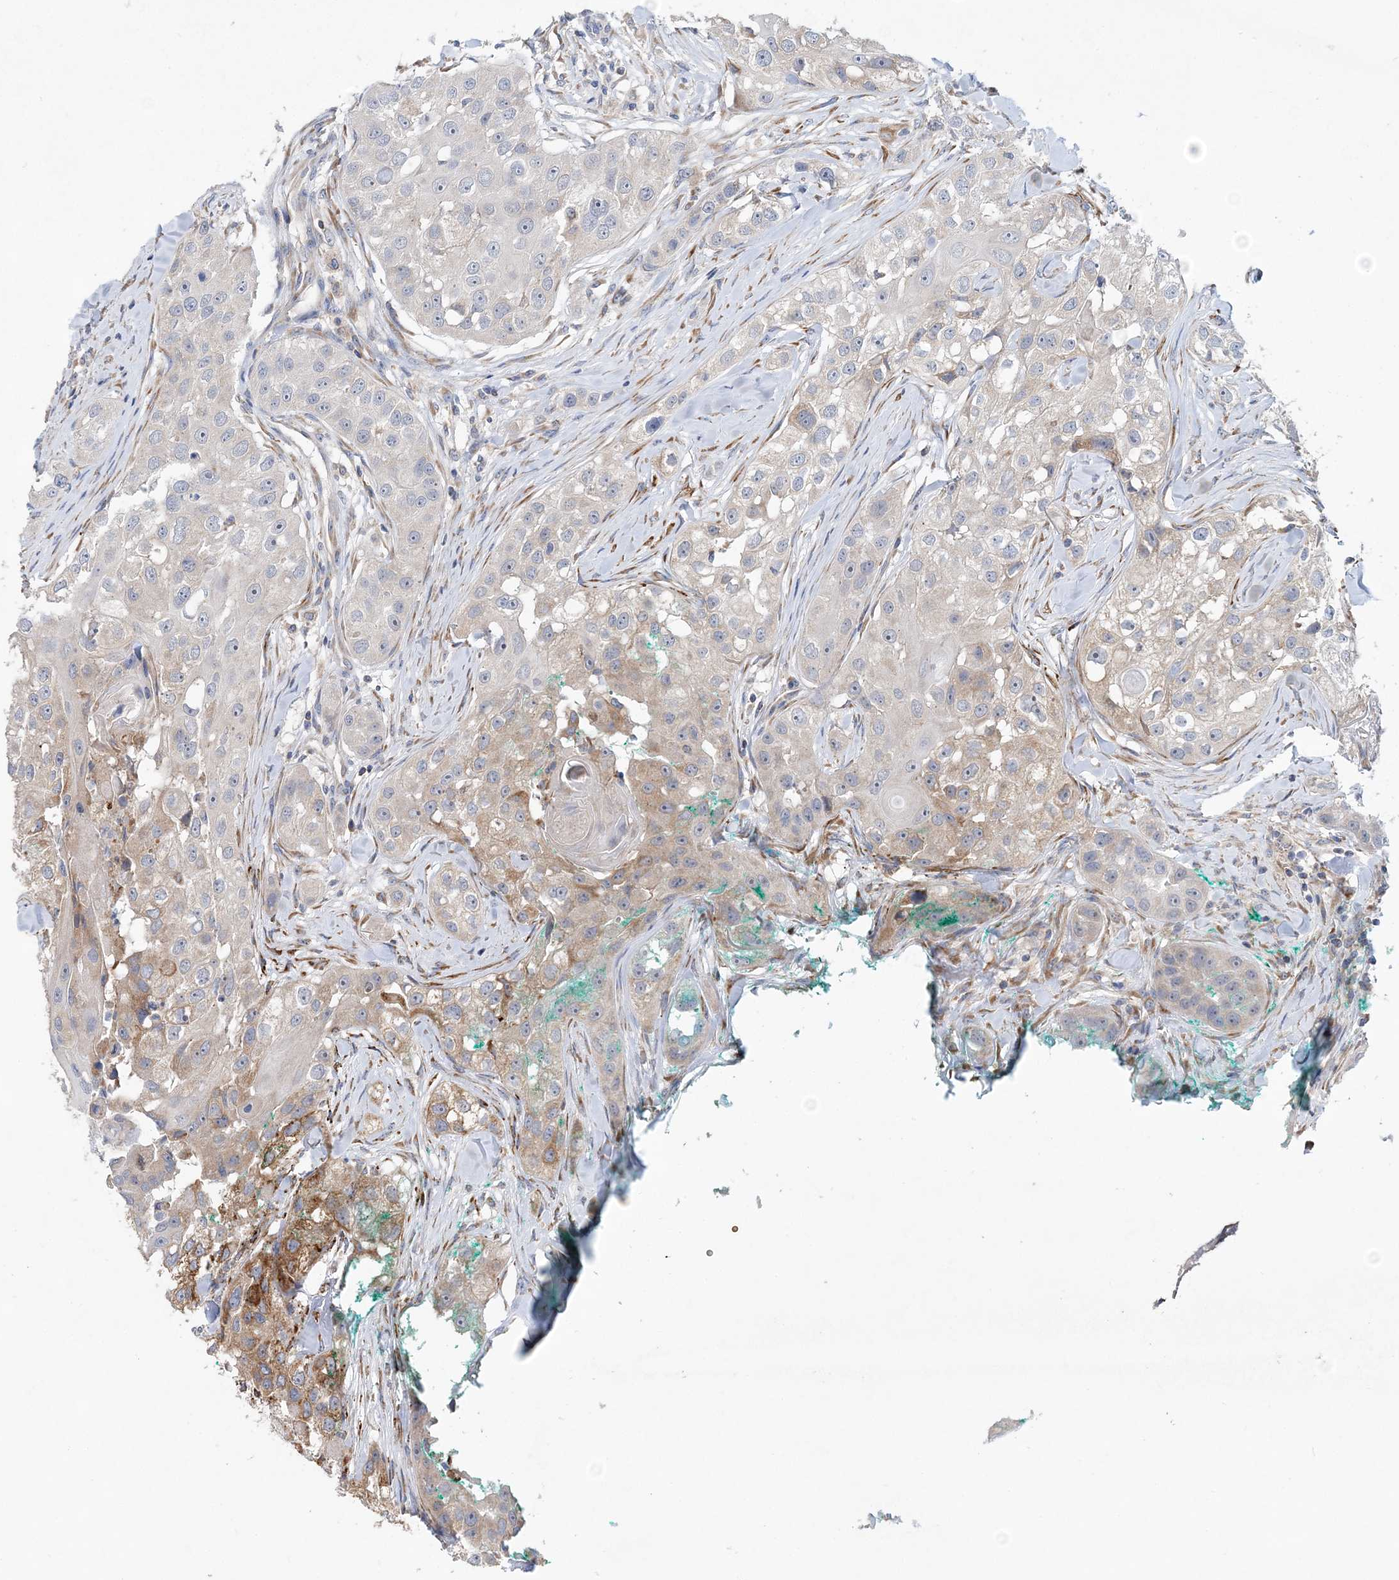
{"staining": {"intensity": "weak", "quantity": "<25%", "location": "cytoplasmic/membranous"}, "tissue": "head and neck cancer", "cell_type": "Tumor cells", "image_type": "cancer", "snomed": [{"axis": "morphology", "description": "Normal tissue, NOS"}, {"axis": "morphology", "description": "Squamous cell carcinoma, NOS"}, {"axis": "topography", "description": "Skeletal muscle"}, {"axis": "topography", "description": "Head-Neck"}], "caption": "Immunohistochemical staining of head and neck squamous cell carcinoma shows no significant staining in tumor cells. (DAB (3,3'-diaminobenzidine) IHC visualized using brightfield microscopy, high magnification).", "gene": "TRAPPC13", "patient": {"sex": "male", "age": 51}}